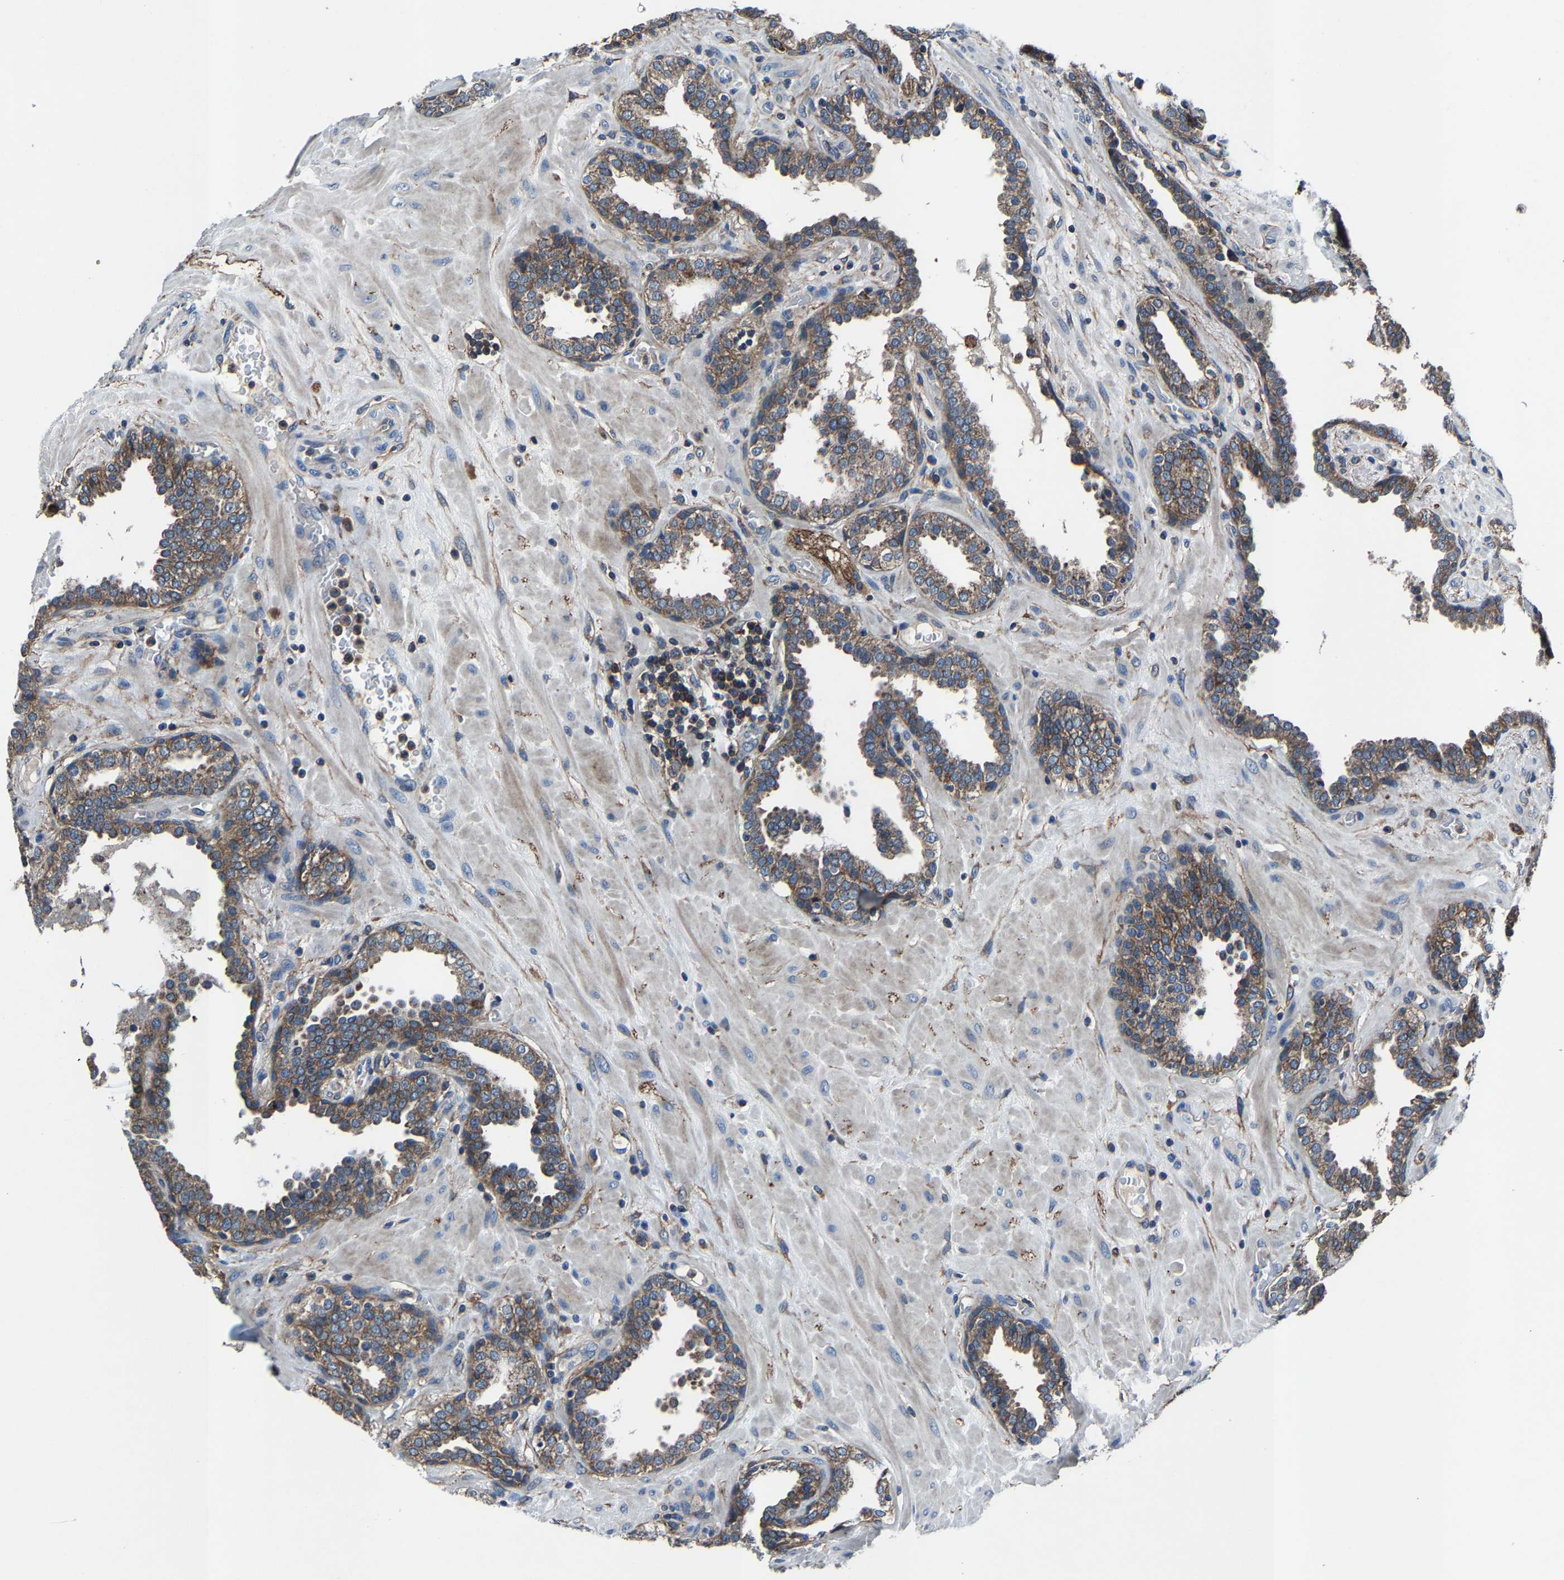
{"staining": {"intensity": "moderate", "quantity": ">75%", "location": "cytoplasmic/membranous"}, "tissue": "prostate", "cell_type": "Glandular cells", "image_type": "normal", "snomed": [{"axis": "morphology", "description": "Normal tissue, NOS"}, {"axis": "topography", "description": "Prostate"}], "caption": "Prostate stained with DAB (3,3'-diaminobenzidine) immunohistochemistry (IHC) exhibits medium levels of moderate cytoplasmic/membranous positivity in about >75% of glandular cells.", "gene": "KIAA1958", "patient": {"sex": "male", "age": 51}}